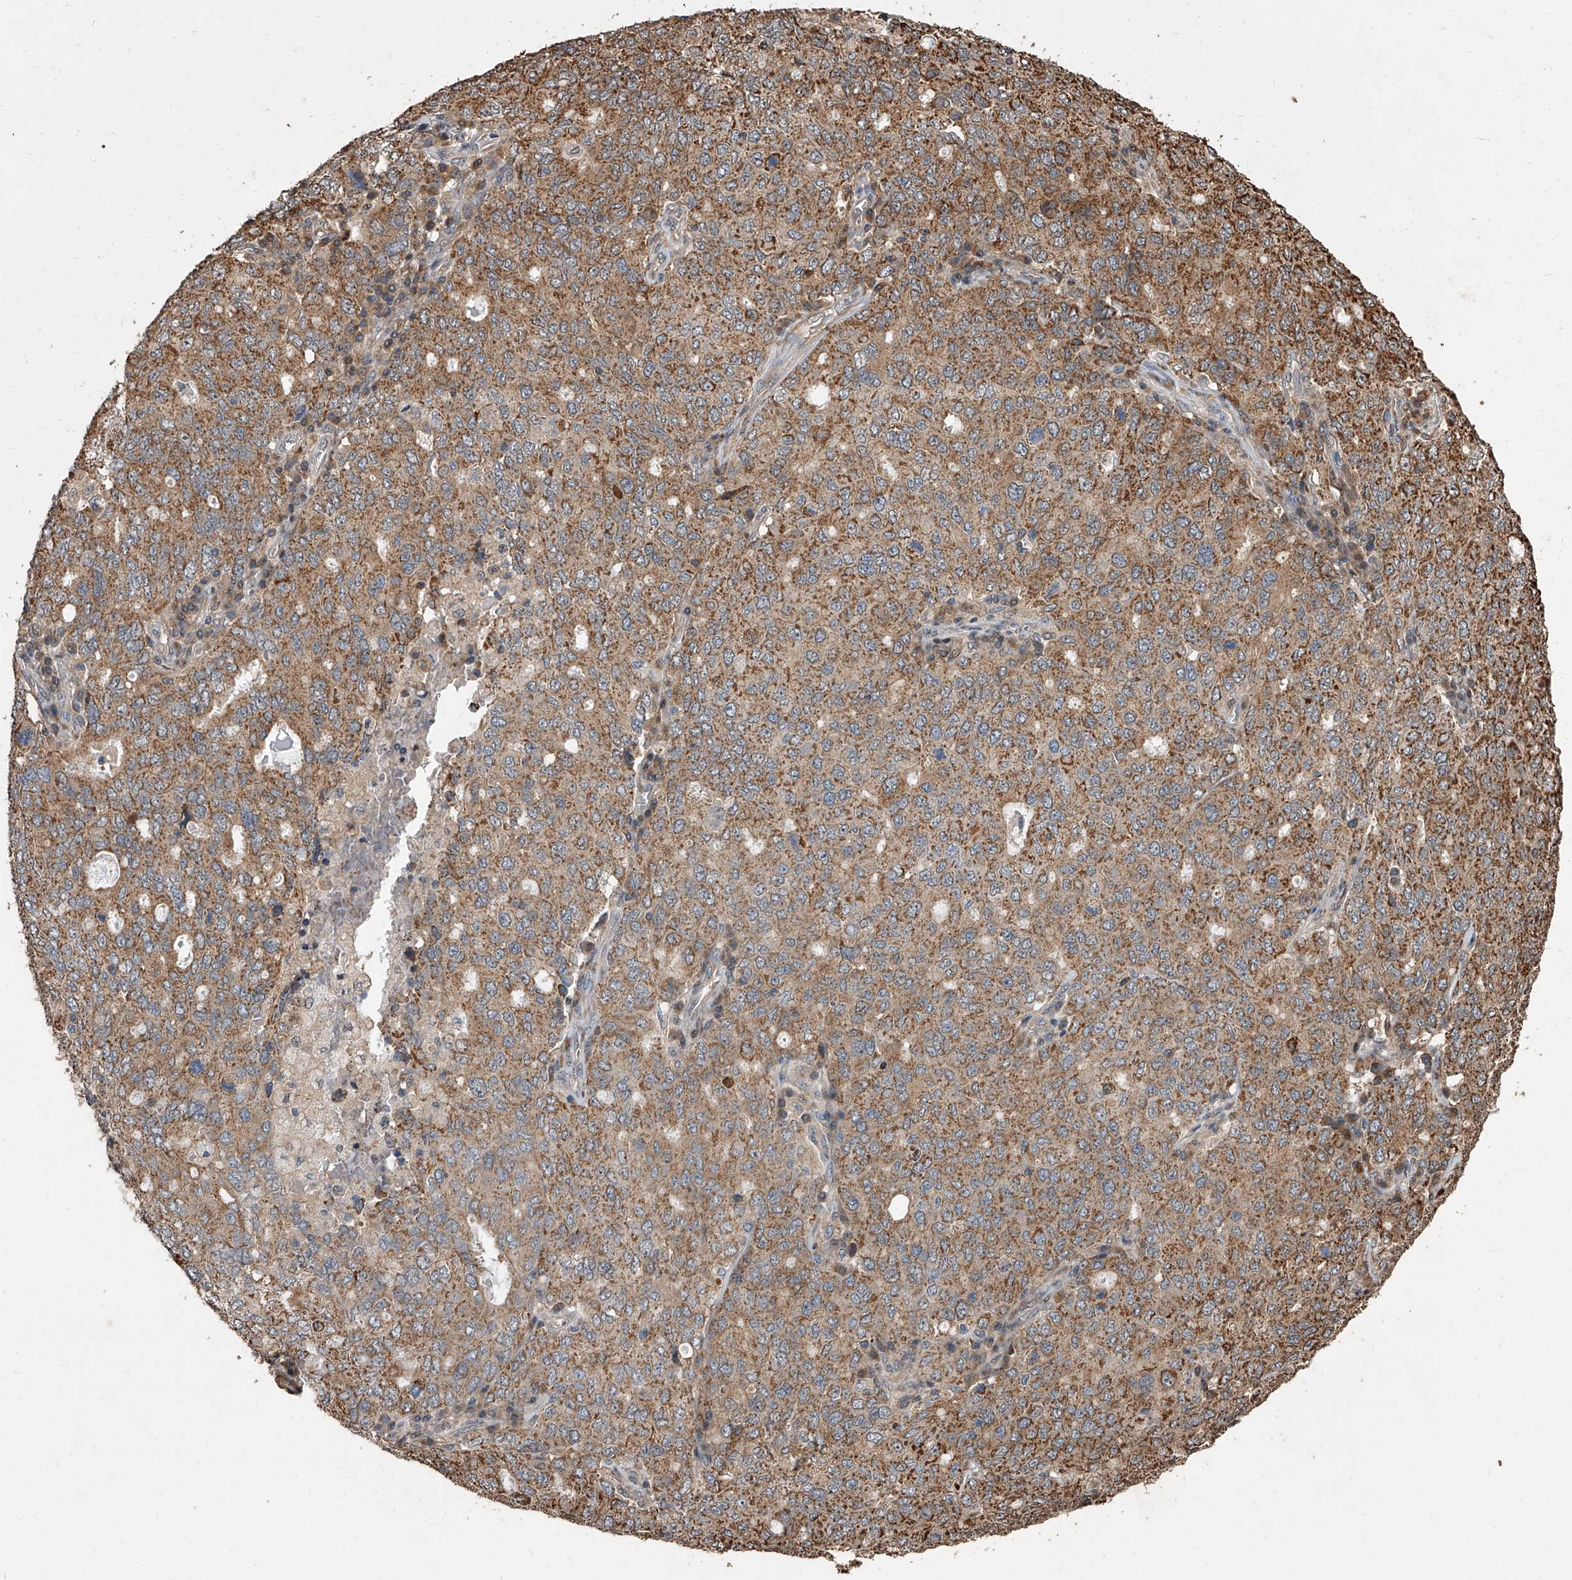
{"staining": {"intensity": "moderate", "quantity": ">75%", "location": "cytoplasmic/membranous"}, "tissue": "ovarian cancer", "cell_type": "Tumor cells", "image_type": "cancer", "snomed": [{"axis": "morphology", "description": "Carcinoma, endometroid"}, {"axis": "topography", "description": "Ovary"}], "caption": "The histopathology image demonstrates staining of ovarian cancer (endometroid carcinoma), revealing moderate cytoplasmic/membranous protein staining (brown color) within tumor cells.", "gene": "LTV1", "patient": {"sex": "female", "age": 62}}